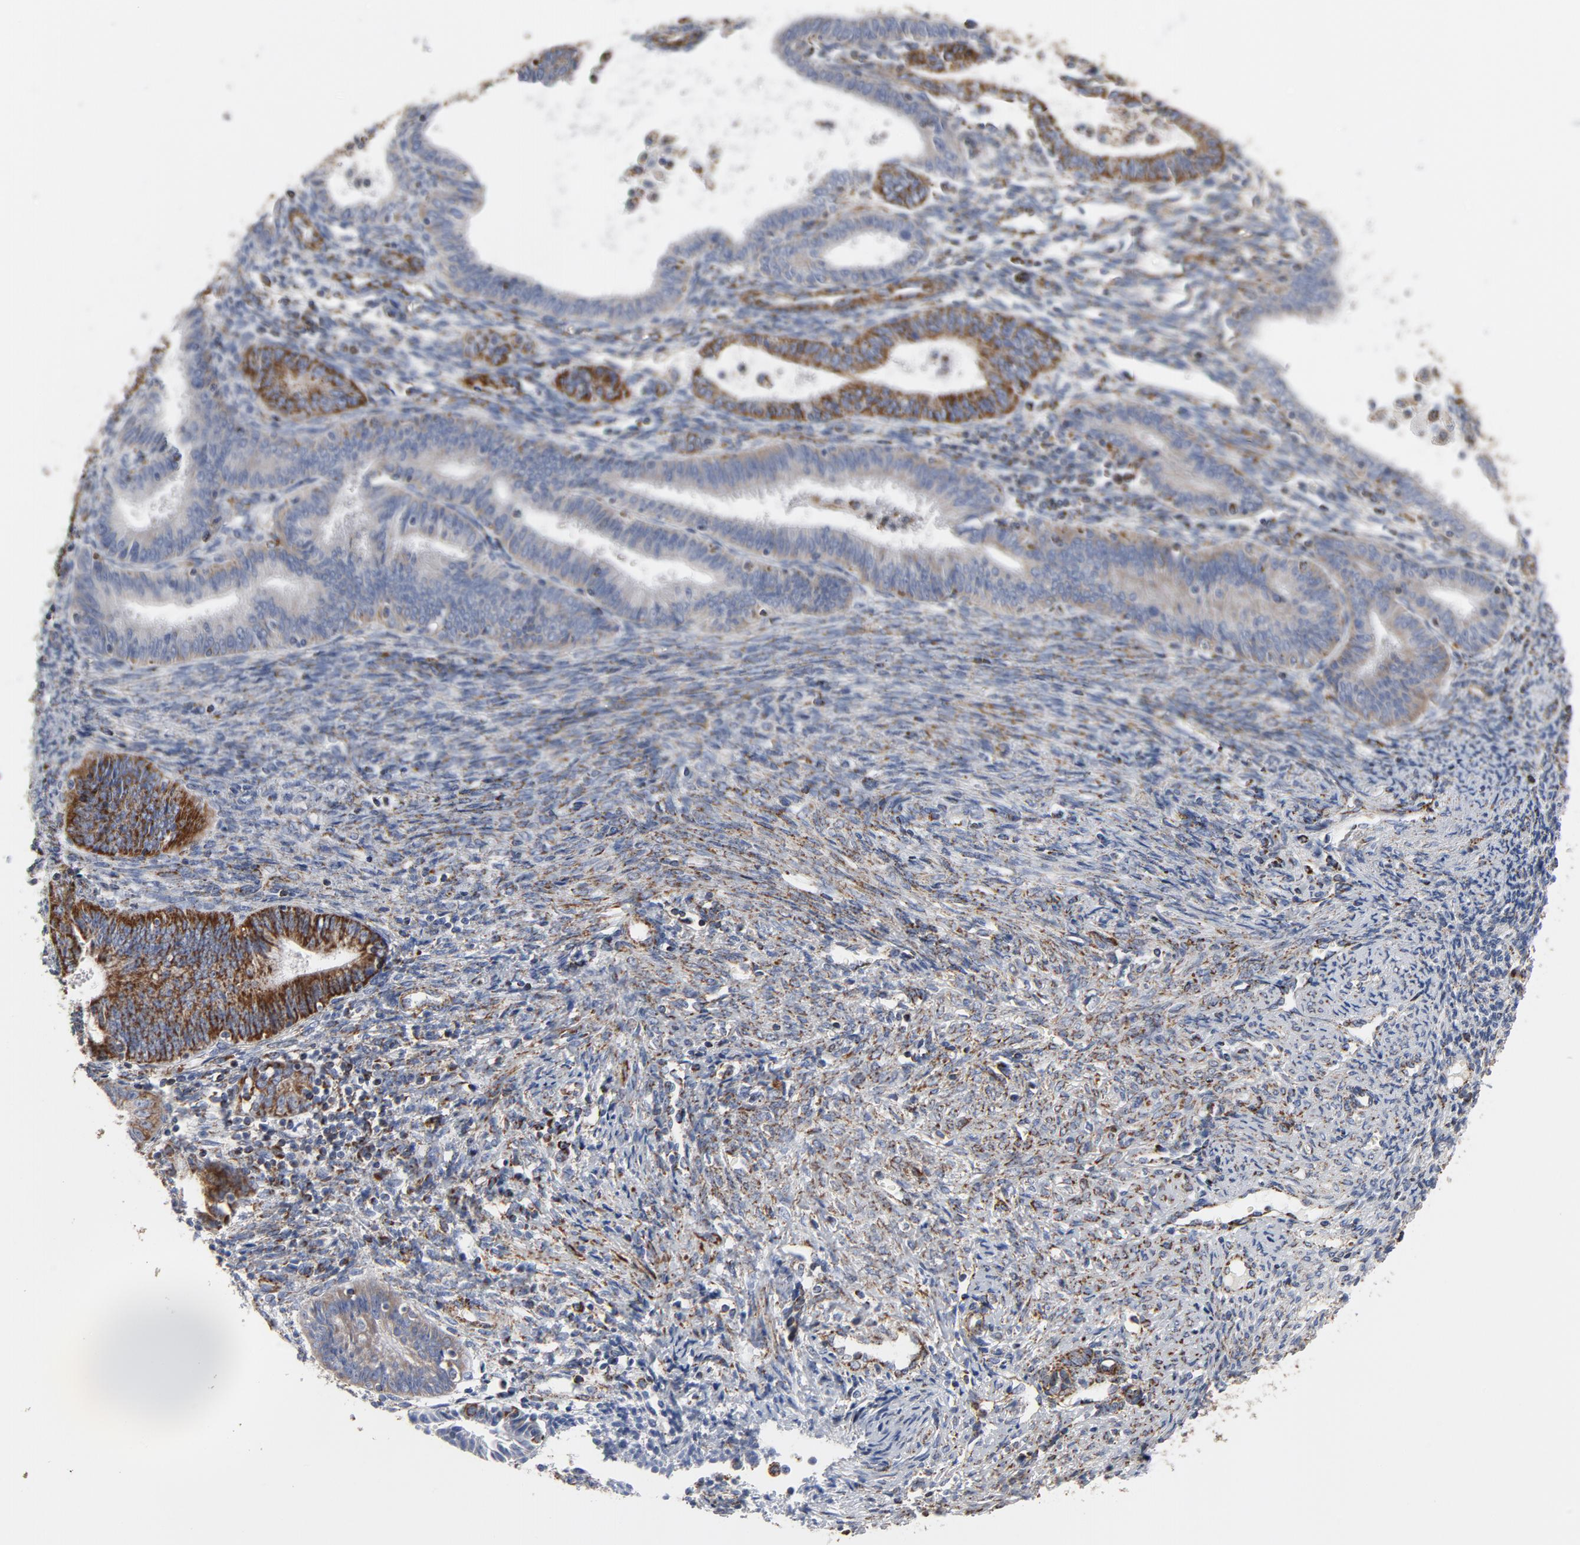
{"staining": {"intensity": "strong", "quantity": ">75%", "location": "cytoplasmic/membranous"}, "tissue": "endometrial cancer", "cell_type": "Tumor cells", "image_type": "cancer", "snomed": [{"axis": "morphology", "description": "Adenocarcinoma, NOS"}, {"axis": "topography", "description": "Endometrium"}], "caption": "The image exhibits a brown stain indicating the presence of a protein in the cytoplasmic/membranous of tumor cells in adenocarcinoma (endometrial). The staining is performed using DAB (3,3'-diaminobenzidine) brown chromogen to label protein expression. The nuclei are counter-stained blue using hematoxylin.", "gene": "NDUFV2", "patient": {"sex": "female", "age": 42}}